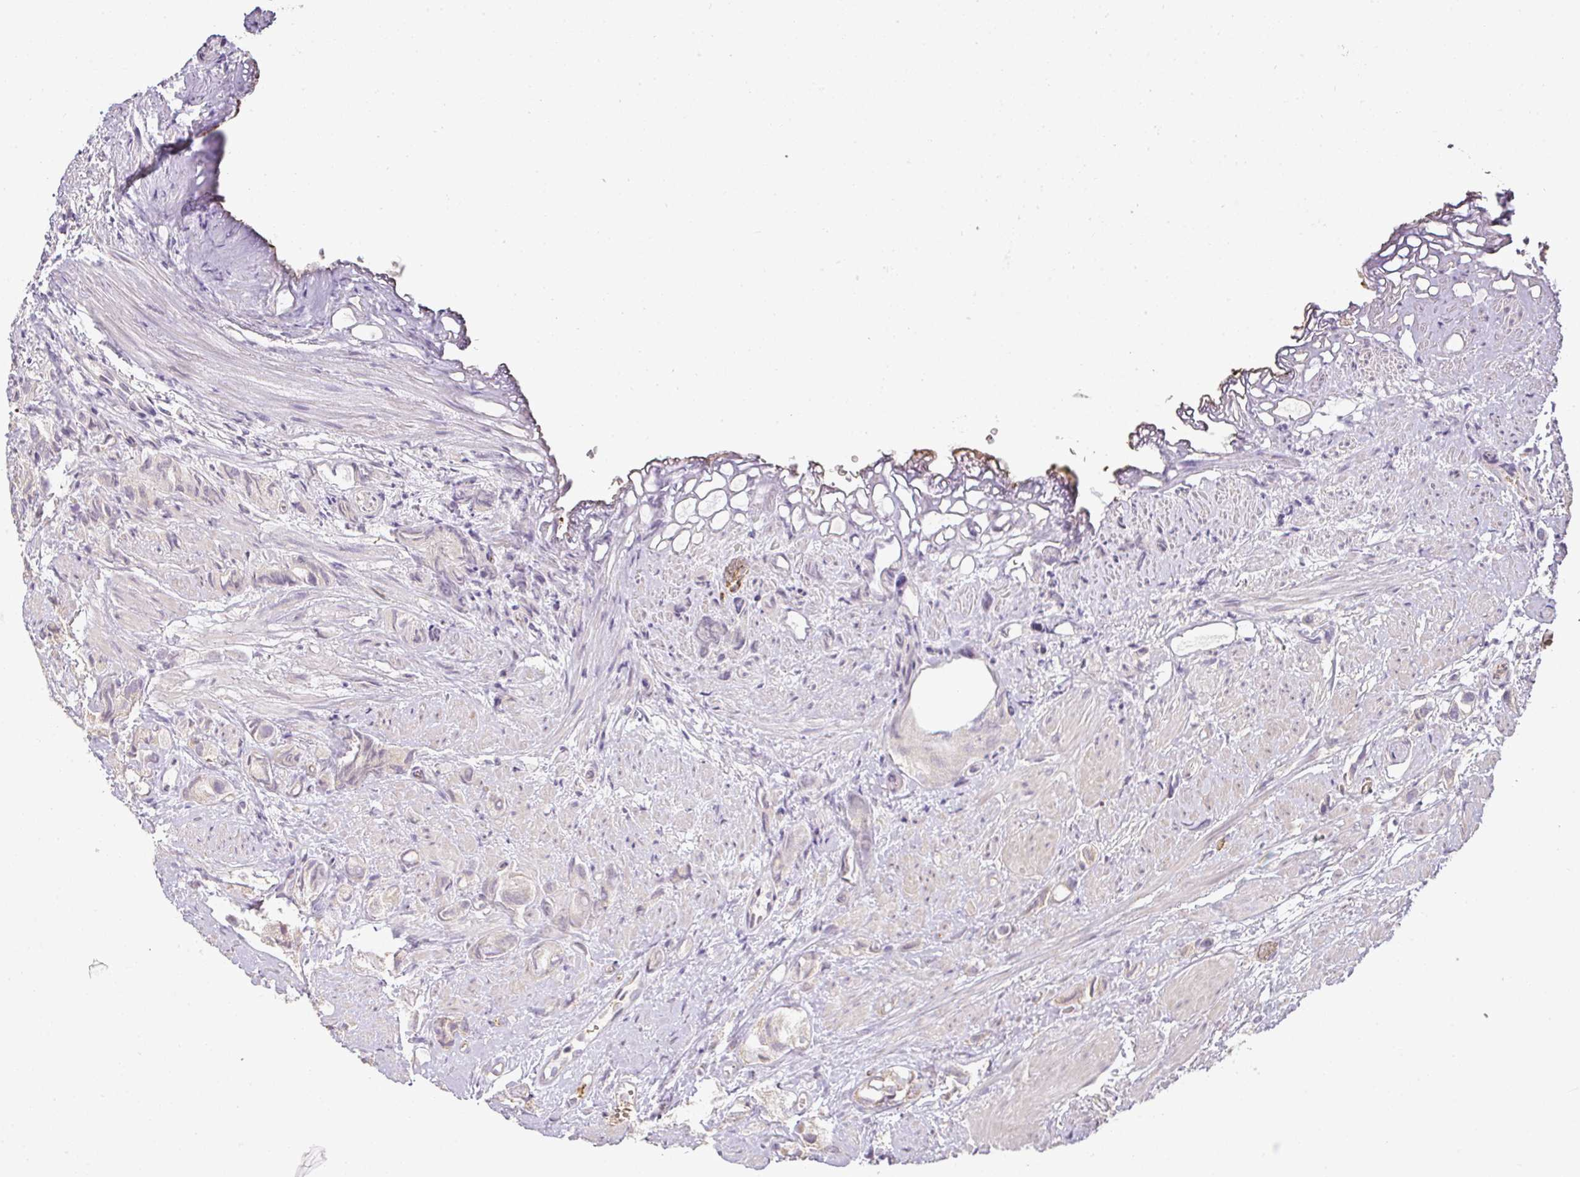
{"staining": {"intensity": "moderate", "quantity": "25%-75%", "location": "cytoplasmic/membranous"}, "tissue": "prostate cancer", "cell_type": "Tumor cells", "image_type": "cancer", "snomed": [{"axis": "morphology", "description": "Adenocarcinoma, High grade"}, {"axis": "topography", "description": "Prostate"}], "caption": "Immunohistochemical staining of high-grade adenocarcinoma (prostate) reveals medium levels of moderate cytoplasmic/membranous expression in approximately 25%-75% of tumor cells.", "gene": "MYOM2", "patient": {"sex": "male", "age": 82}}